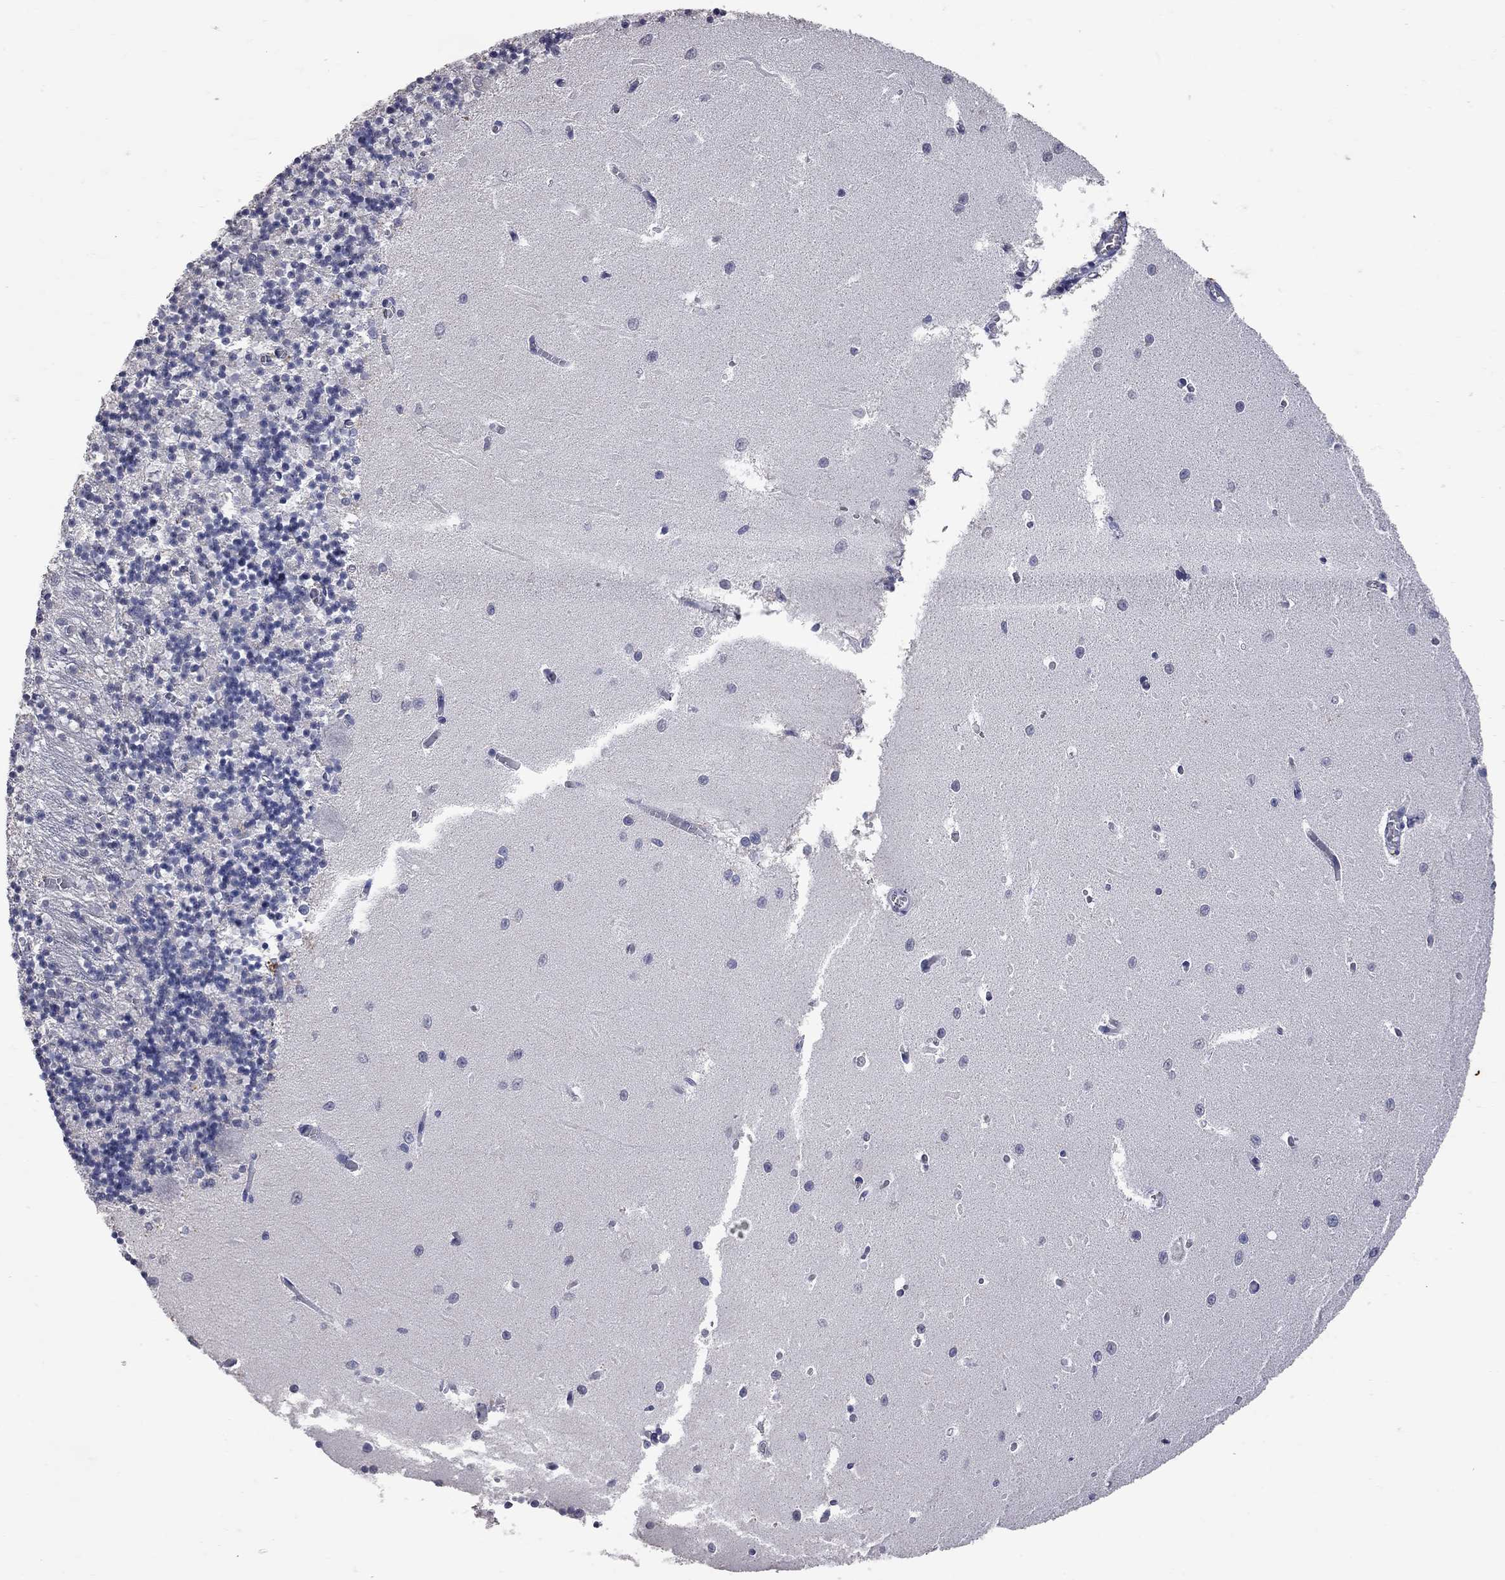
{"staining": {"intensity": "negative", "quantity": "none", "location": "none"}, "tissue": "cerebellum", "cell_type": "Cells in granular layer", "image_type": "normal", "snomed": [{"axis": "morphology", "description": "Normal tissue, NOS"}, {"axis": "topography", "description": "Cerebellum"}], "caption": "This is an immunohistochemistry histopathology image of benign cerebellum. There is no staining in cells in granular layer.", "gene": "NOS2", "patient": {"sex": "female", "age": 64}}